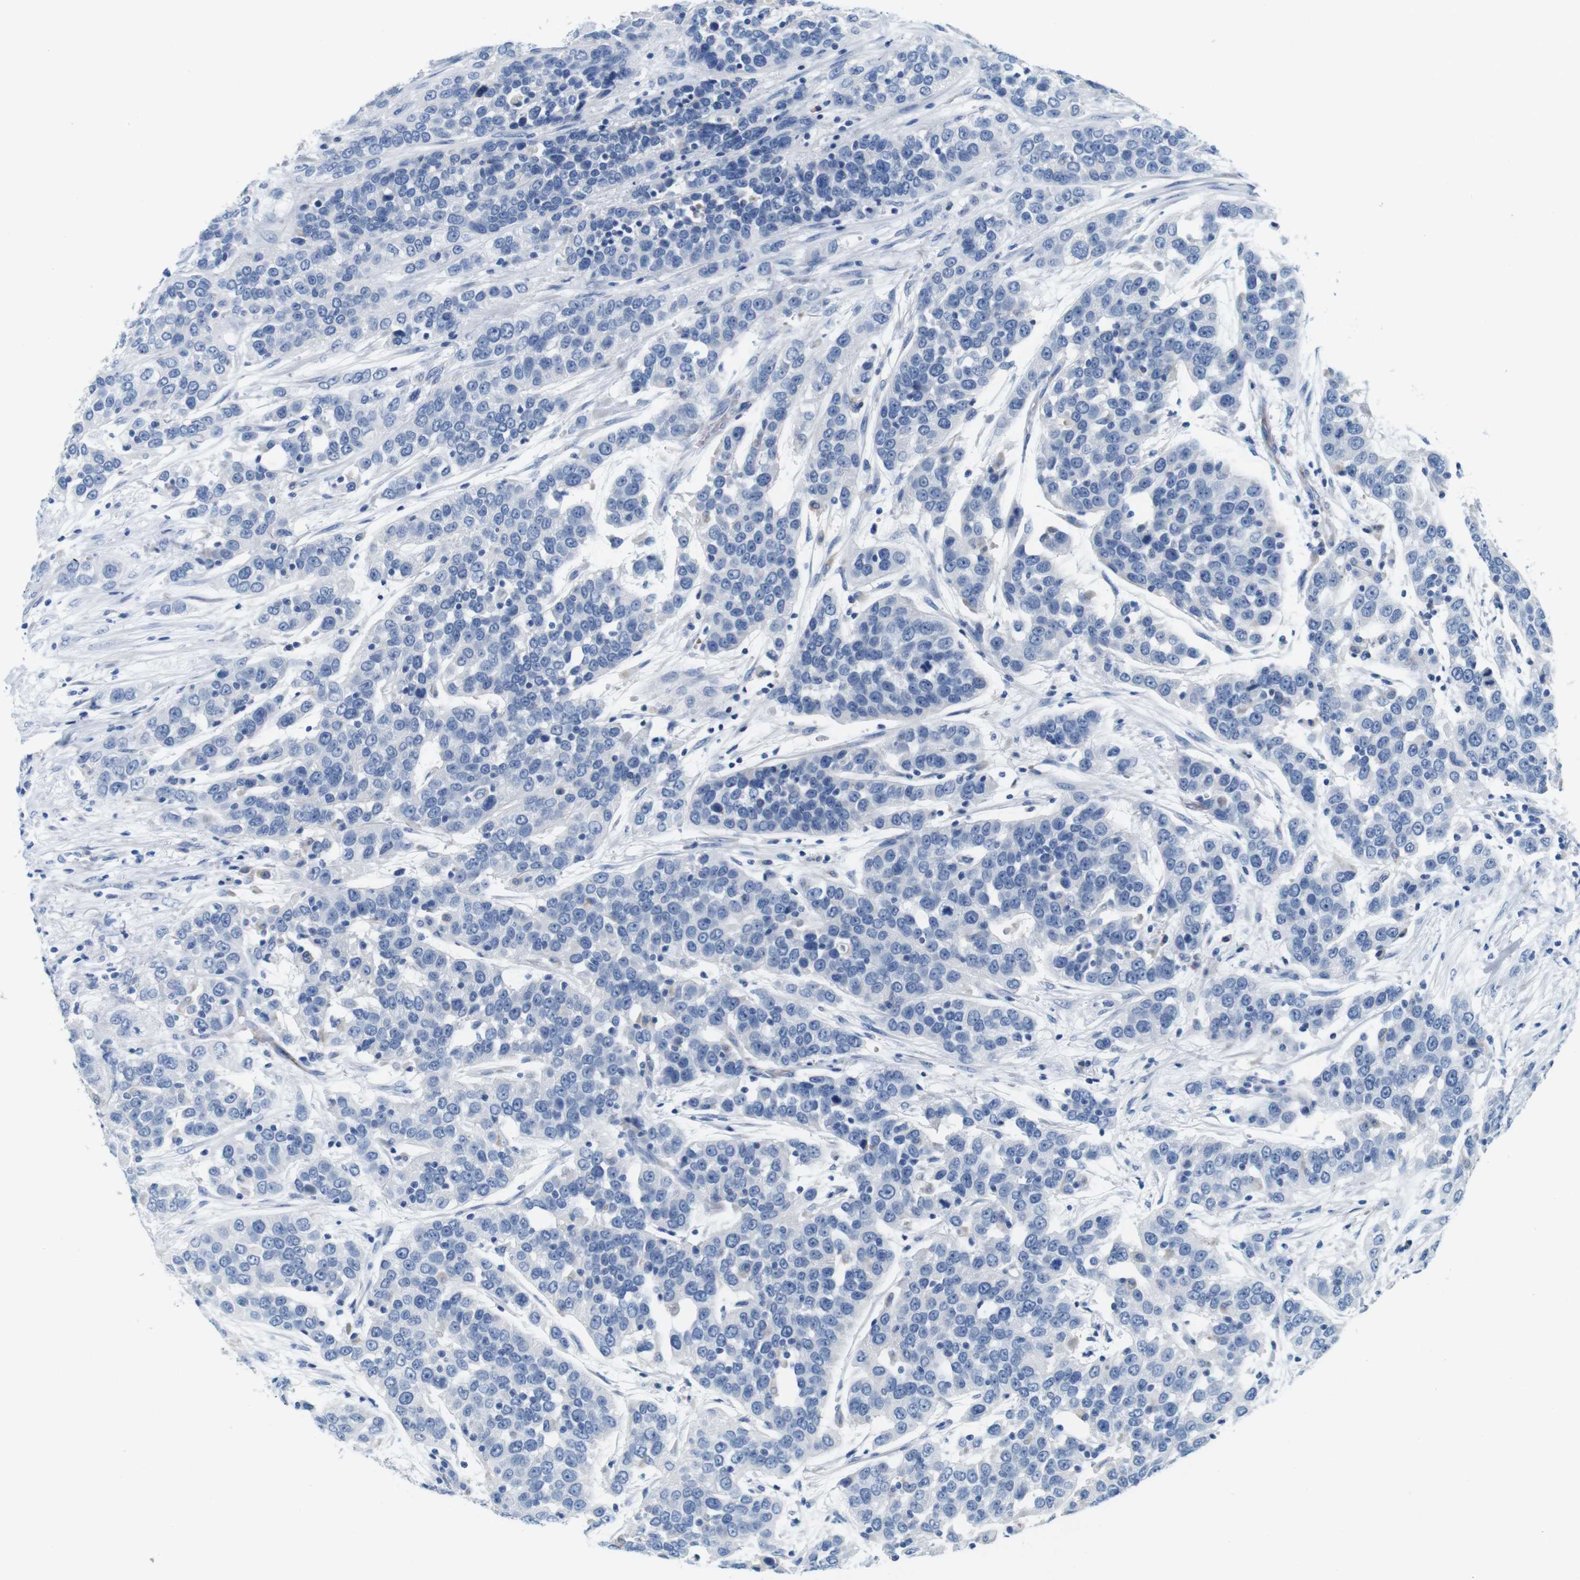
{"staining": {"intensity": "negative", "quantity": "none", "location": "none"}, "tissue": "urothelial cancer", "cell_type": "Tumor cells", "image_type": "cancer", "snomed": [{"axis": "morphology", "description": "Urothelial carcinoma, High grade"}, {"axis": "topography", "description": "Urinary bladder"}], "caption": "Tumor cells show no significant expression in urothelial carcinoma (high-grade).", "gene": "IGSF8", "patient": {"sex": "female", "age": 80}}